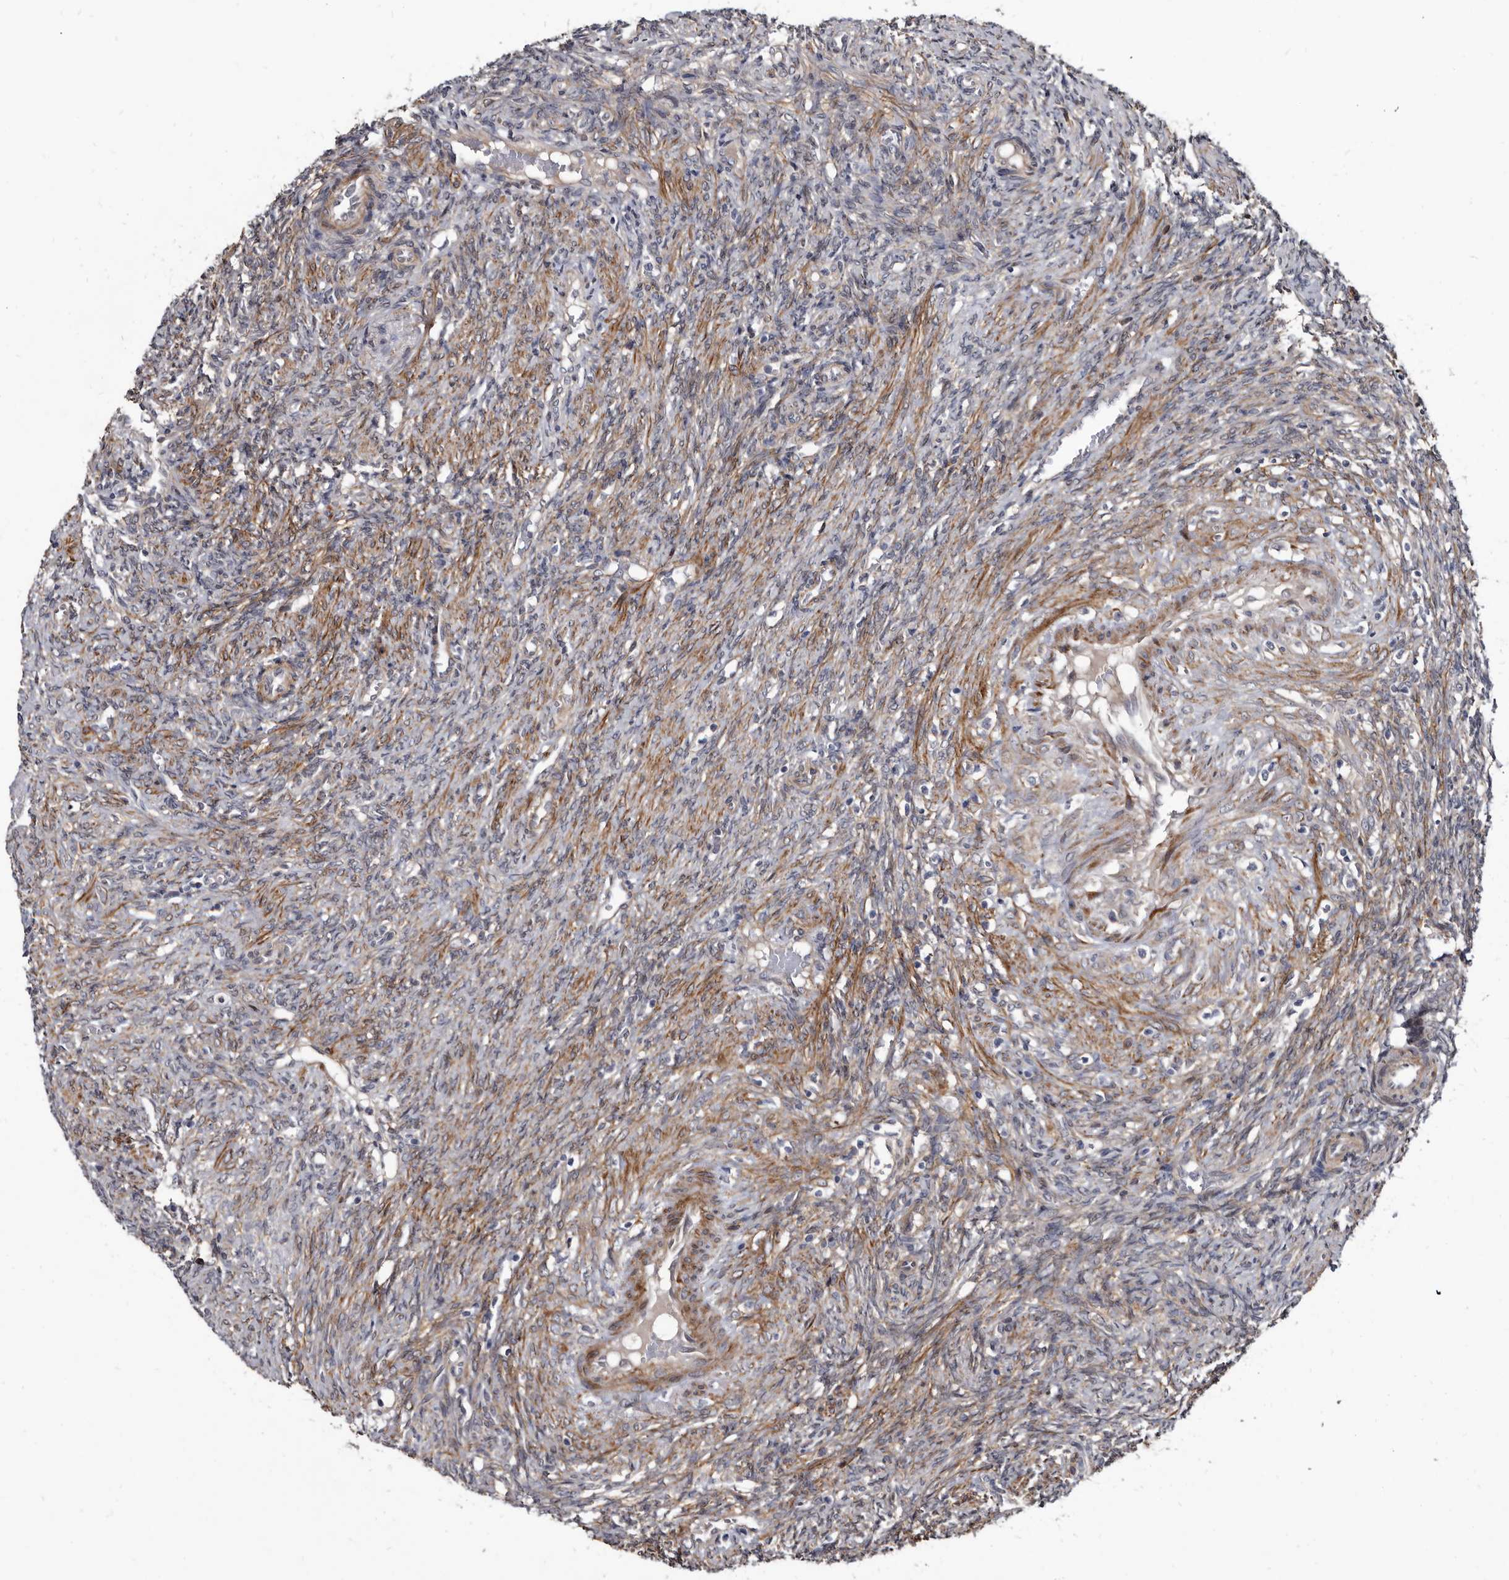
{"staining": {"intensity": "moderate", "quantity": "25%-75%", "location": "cytoplasmic/membranous"}, "tissue": "ovary", "cell_type": "Ovarian stroma cells", "image_type": "normal", "snomed": [{"axis": "morphology", "description": "Normal tissue, NOS"}, {"axis": "topography", "description": "Ovary"}], "caption": "Protein expression analysis of benign ovary exhibits moderate cytoplasmic/membranous expression in about 25%-75% of ovarian stroma cells. The protein of interest is stained brown, and the nuclei are stained in blue (DAB IHC with brightfield microscopy, high magnification).", "gene": "PROM1", "patient": {"sex": "female", "age": 41}}